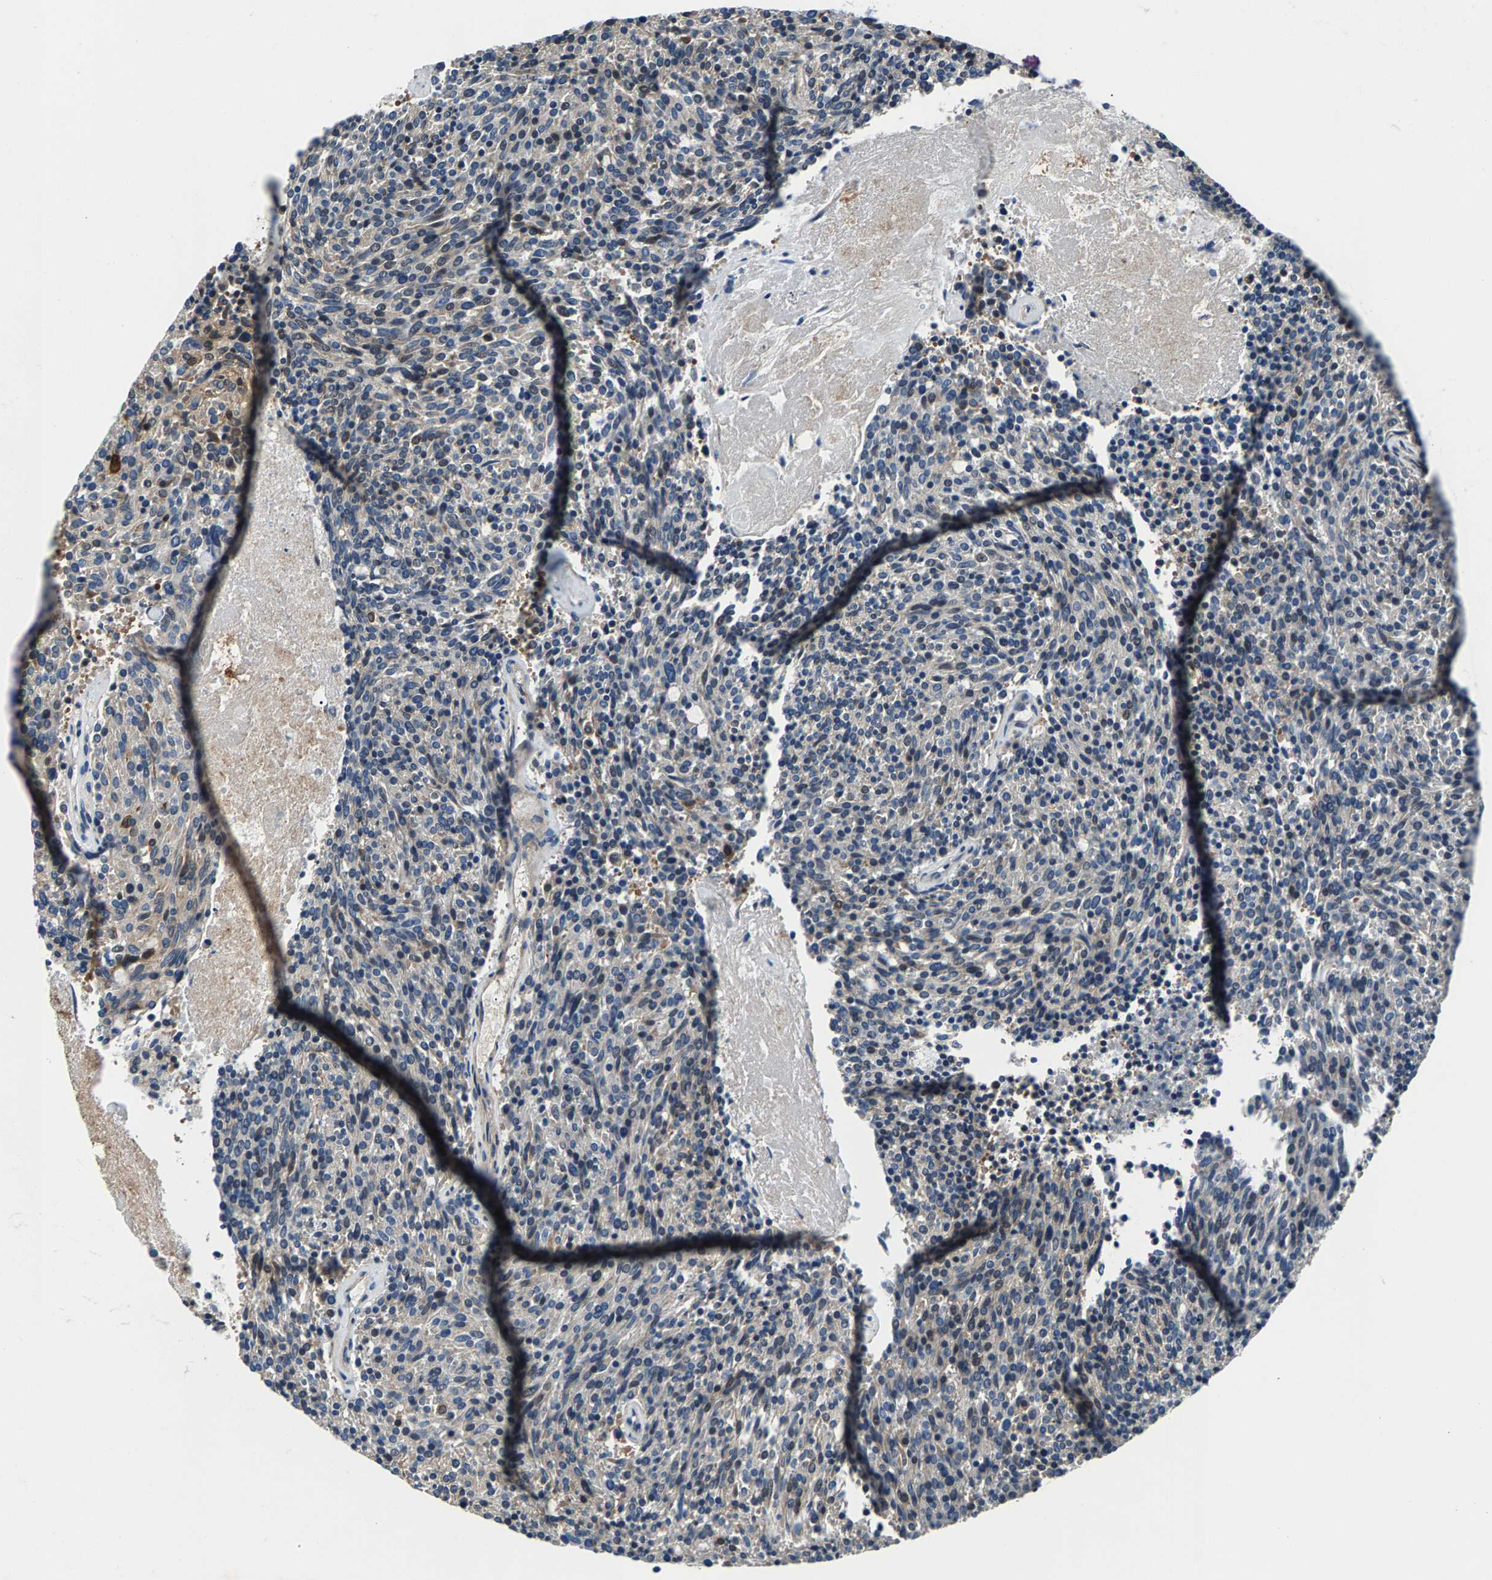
{"staining": {"intensity": "weak", "quantity": ">75%", "location": "cytoplasmic/membranous"}, "tissue": "carcinoid", "cell_type": "Tumor cells", "image_type": "cancer", "snomed": [{"axis": "morphology", "description": "Carcinoid, malignant, NOS"}, {"axis": "topography", "description": "Pancreas"}], "caption": "A histopathology image showing weak cytoplasmic/membranous expression in about >75% of tumor cells in carcinoid, as visualized by brown immunohistochemical staining.", "gene": "CDRT4", "patient": {"sex": "female", "age": 54}}